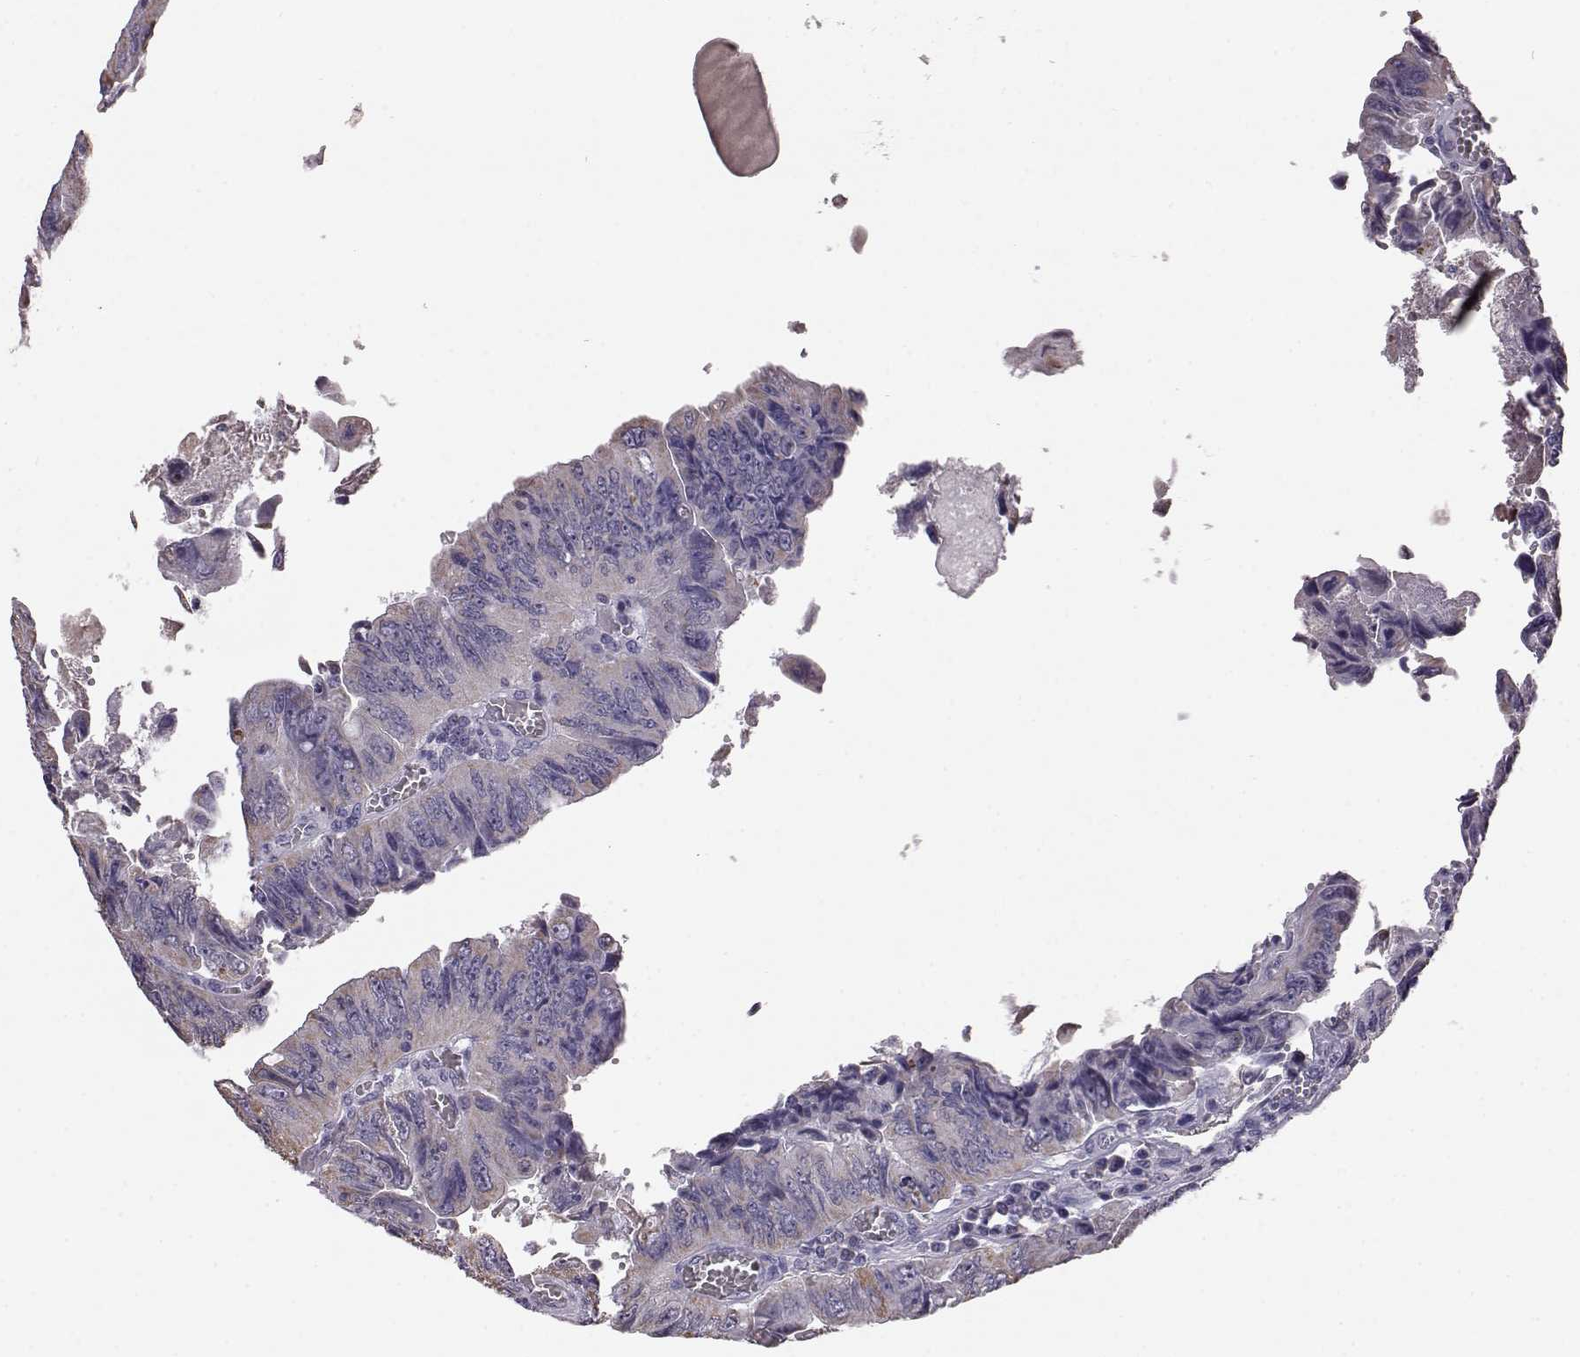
{"staining": {"intensity": "weak", "quantity": "<25%", "location": "cytoplasmic/membranous"}, "tissue": "colorectal cancer", "cell_type": "Tumor cells", "image_type": "cancer", "snomed": [{"axis": "morphology", "description": "Adenocarcinoma, NOS"}, {"axis": "topography", "description": "Colon"}], "caption": "The IHC histopathology image has no significant expression in tumor cells of colorectal cancer tissue.", "gene": "ALDH3A1", "patient": {"sex": "female", "age": 84}}